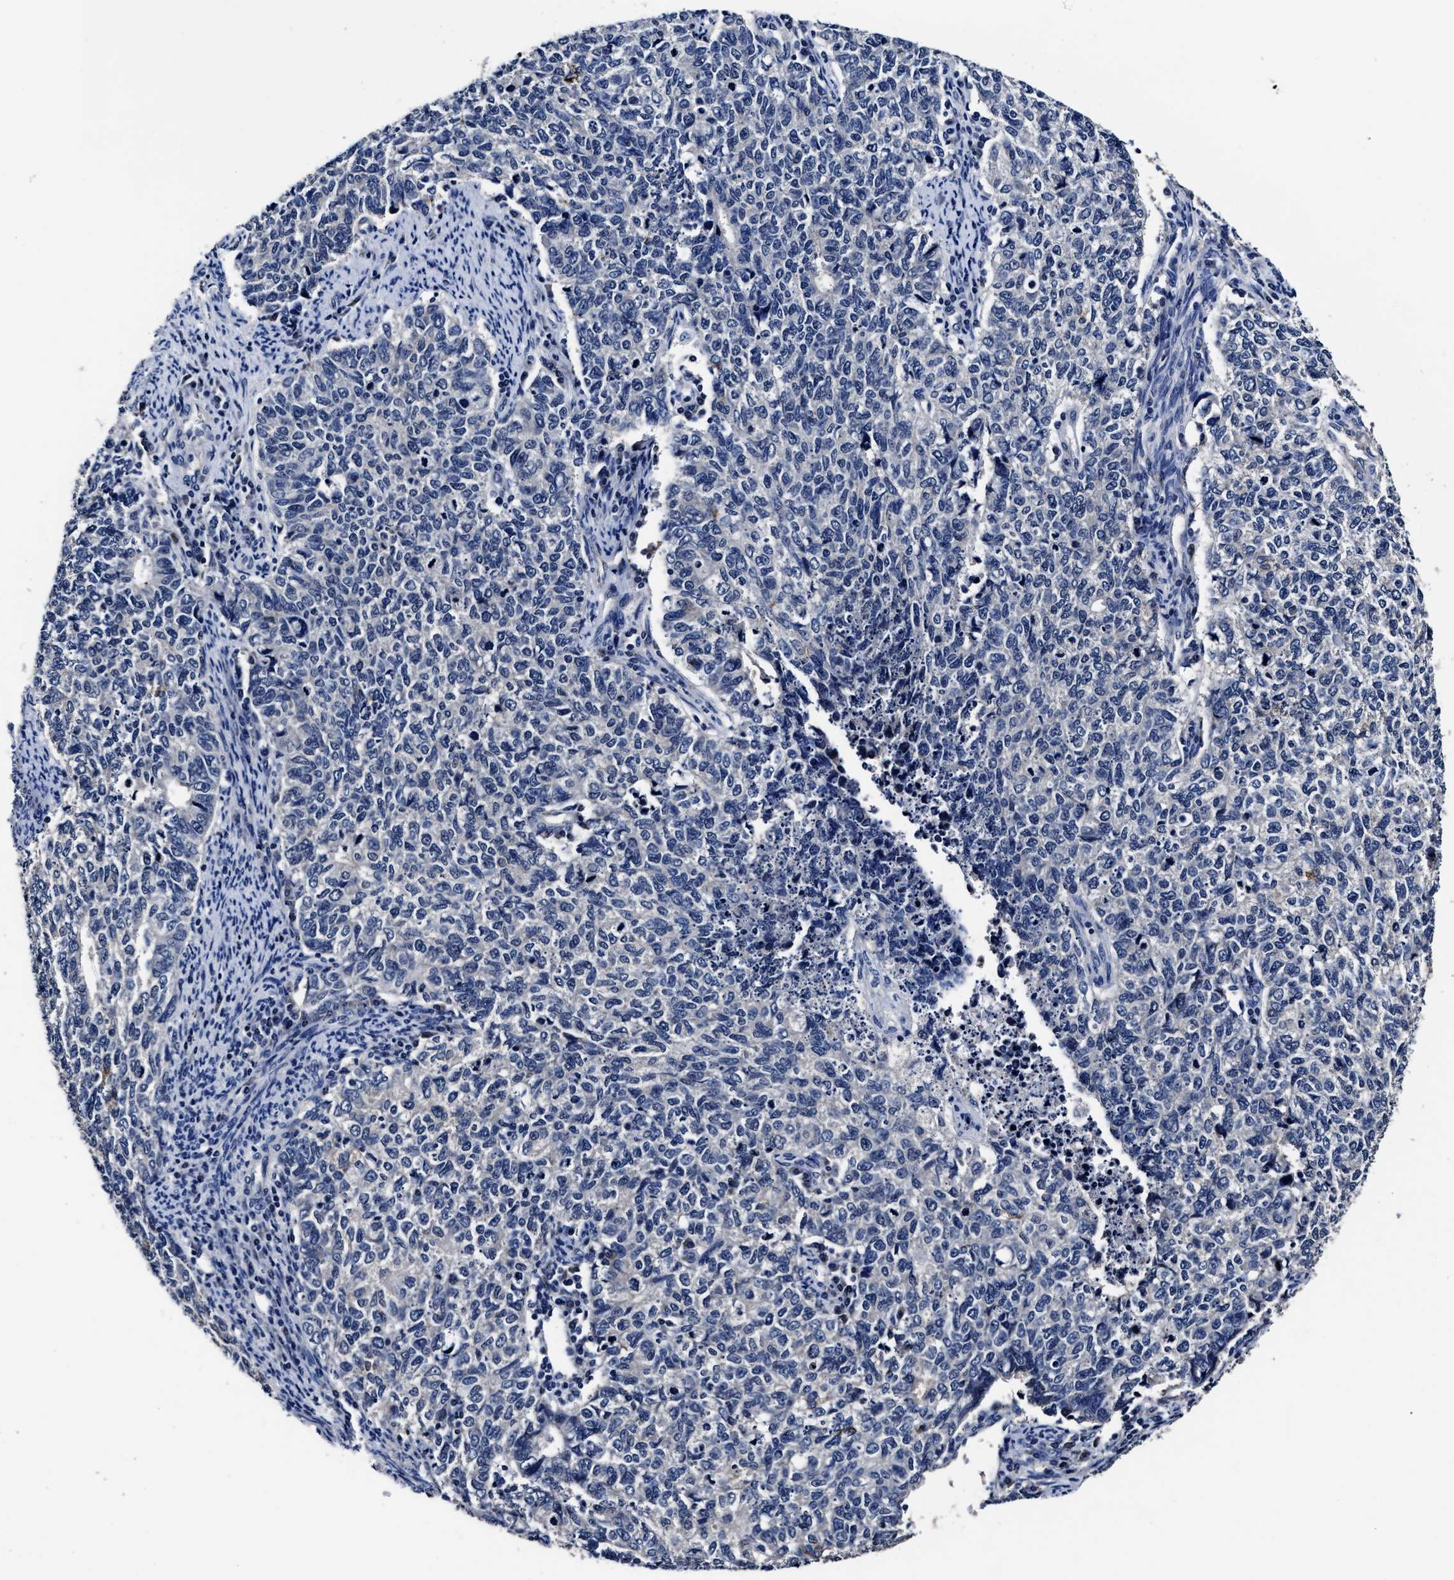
{"staining": {"intensity": "negative", "quantity": "none", "location": "none"}, "tissue": "cervical cancer", "cell_type": "Tumor cells", "image_type": "cancer", "snomed": [{"axis": "morphology", "description": "Squamous cell carcinoma, NOS"}, {"axis": "topography", "description": "Cervix"}], "caption": "Micrograph shows no protein expression in tumor cells of cervical cancer (squamous cell carcinoma) tissue.", "gene": "OLFML2A", "patient": {"sex": "female", "age": 63}}